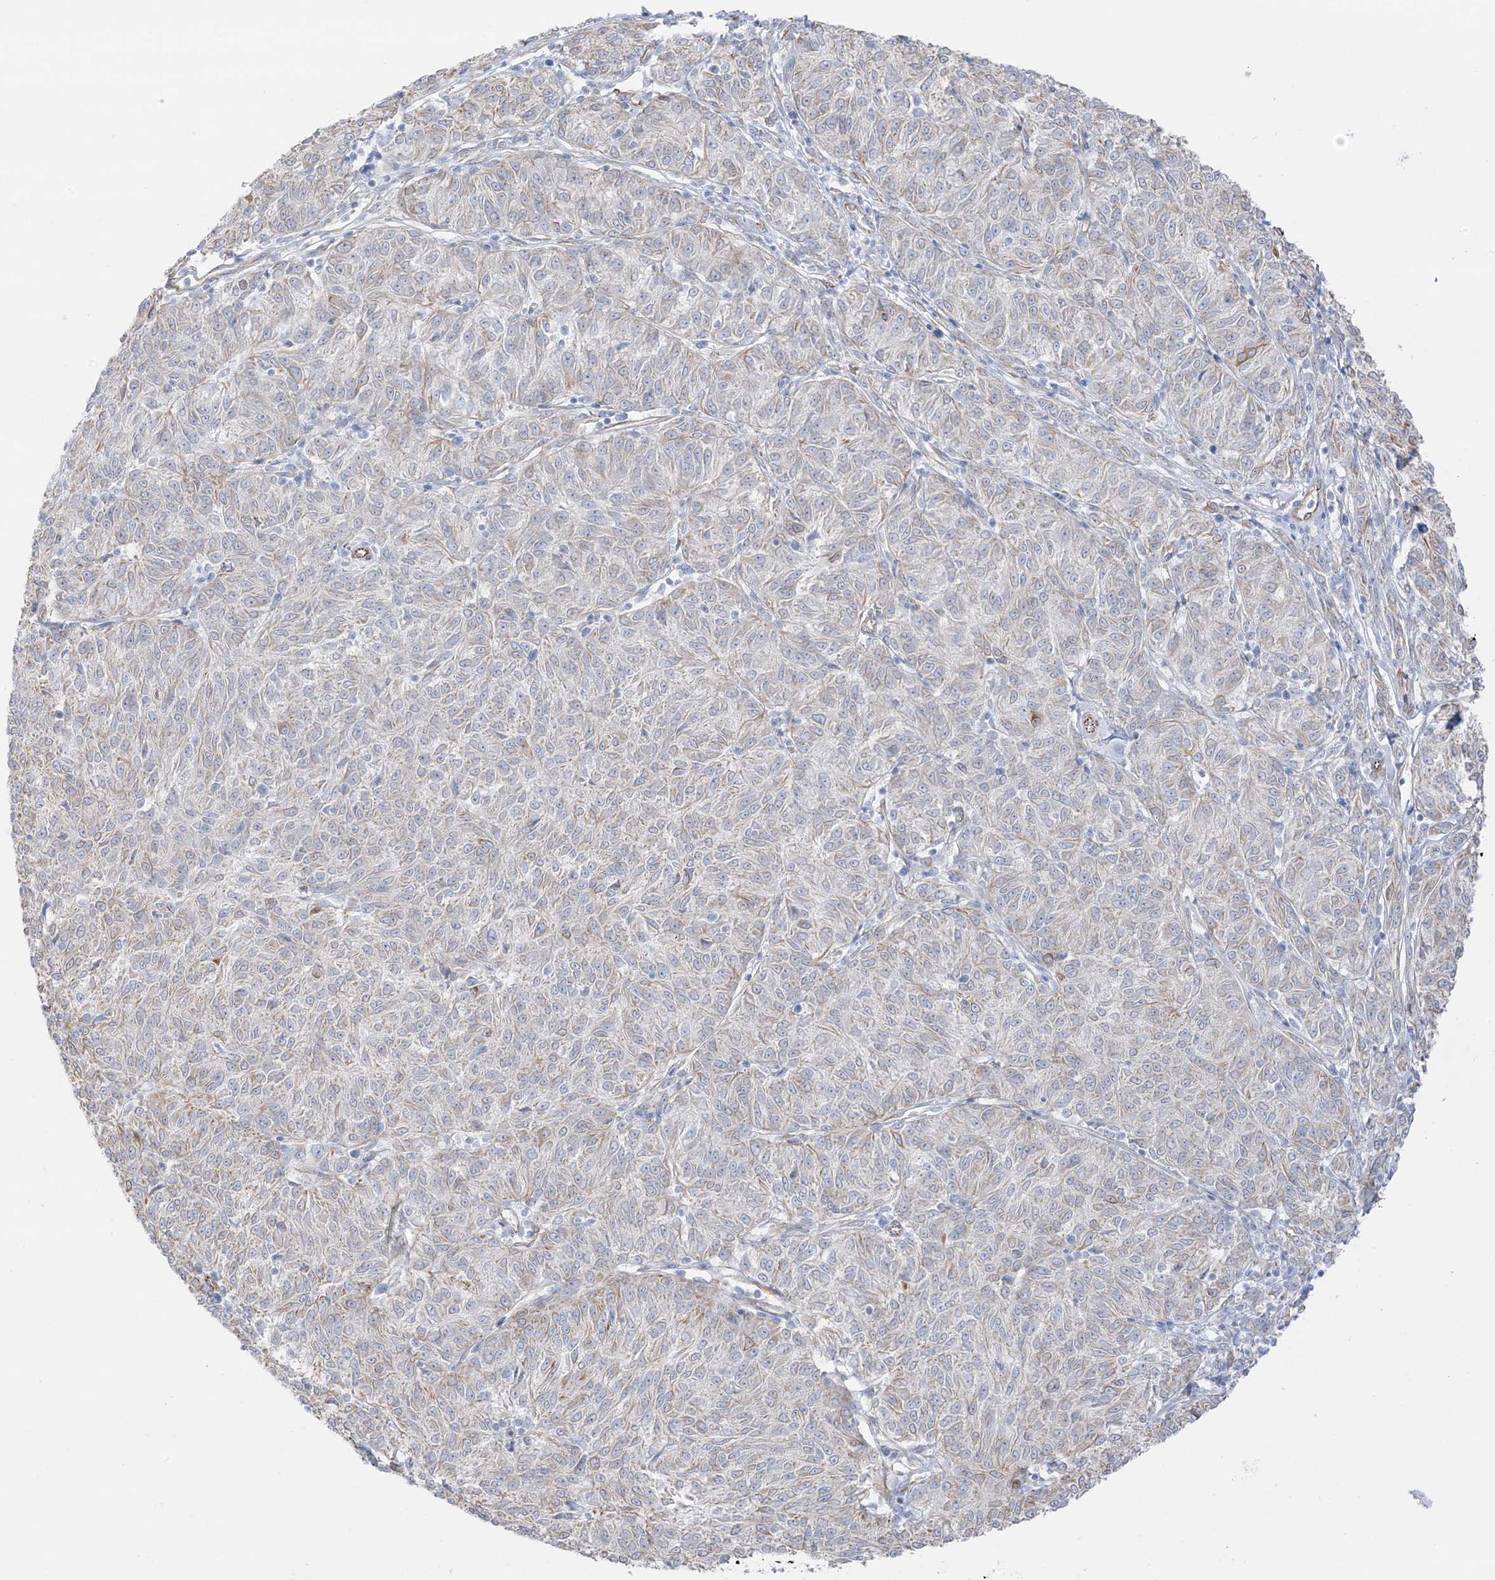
{"staining": {"intensity": "weak", "quantity": "<25%", "location": "cytoplasmic/membranous"}, "tissue": "melanoma", "cell_type": "Tumor cells", "image_type": "cancer", "snomed": [{"axis": "morphology", "description": "Malignant melanoma, NOS"}, {"axis": "topography", "description": "Skin"}], "caption": "Melanoma was stained to show a protein in brown. There is no significant expression in tumor cells.", "gene": "PID1", "patient": {"sex": "female", "age": 72}}